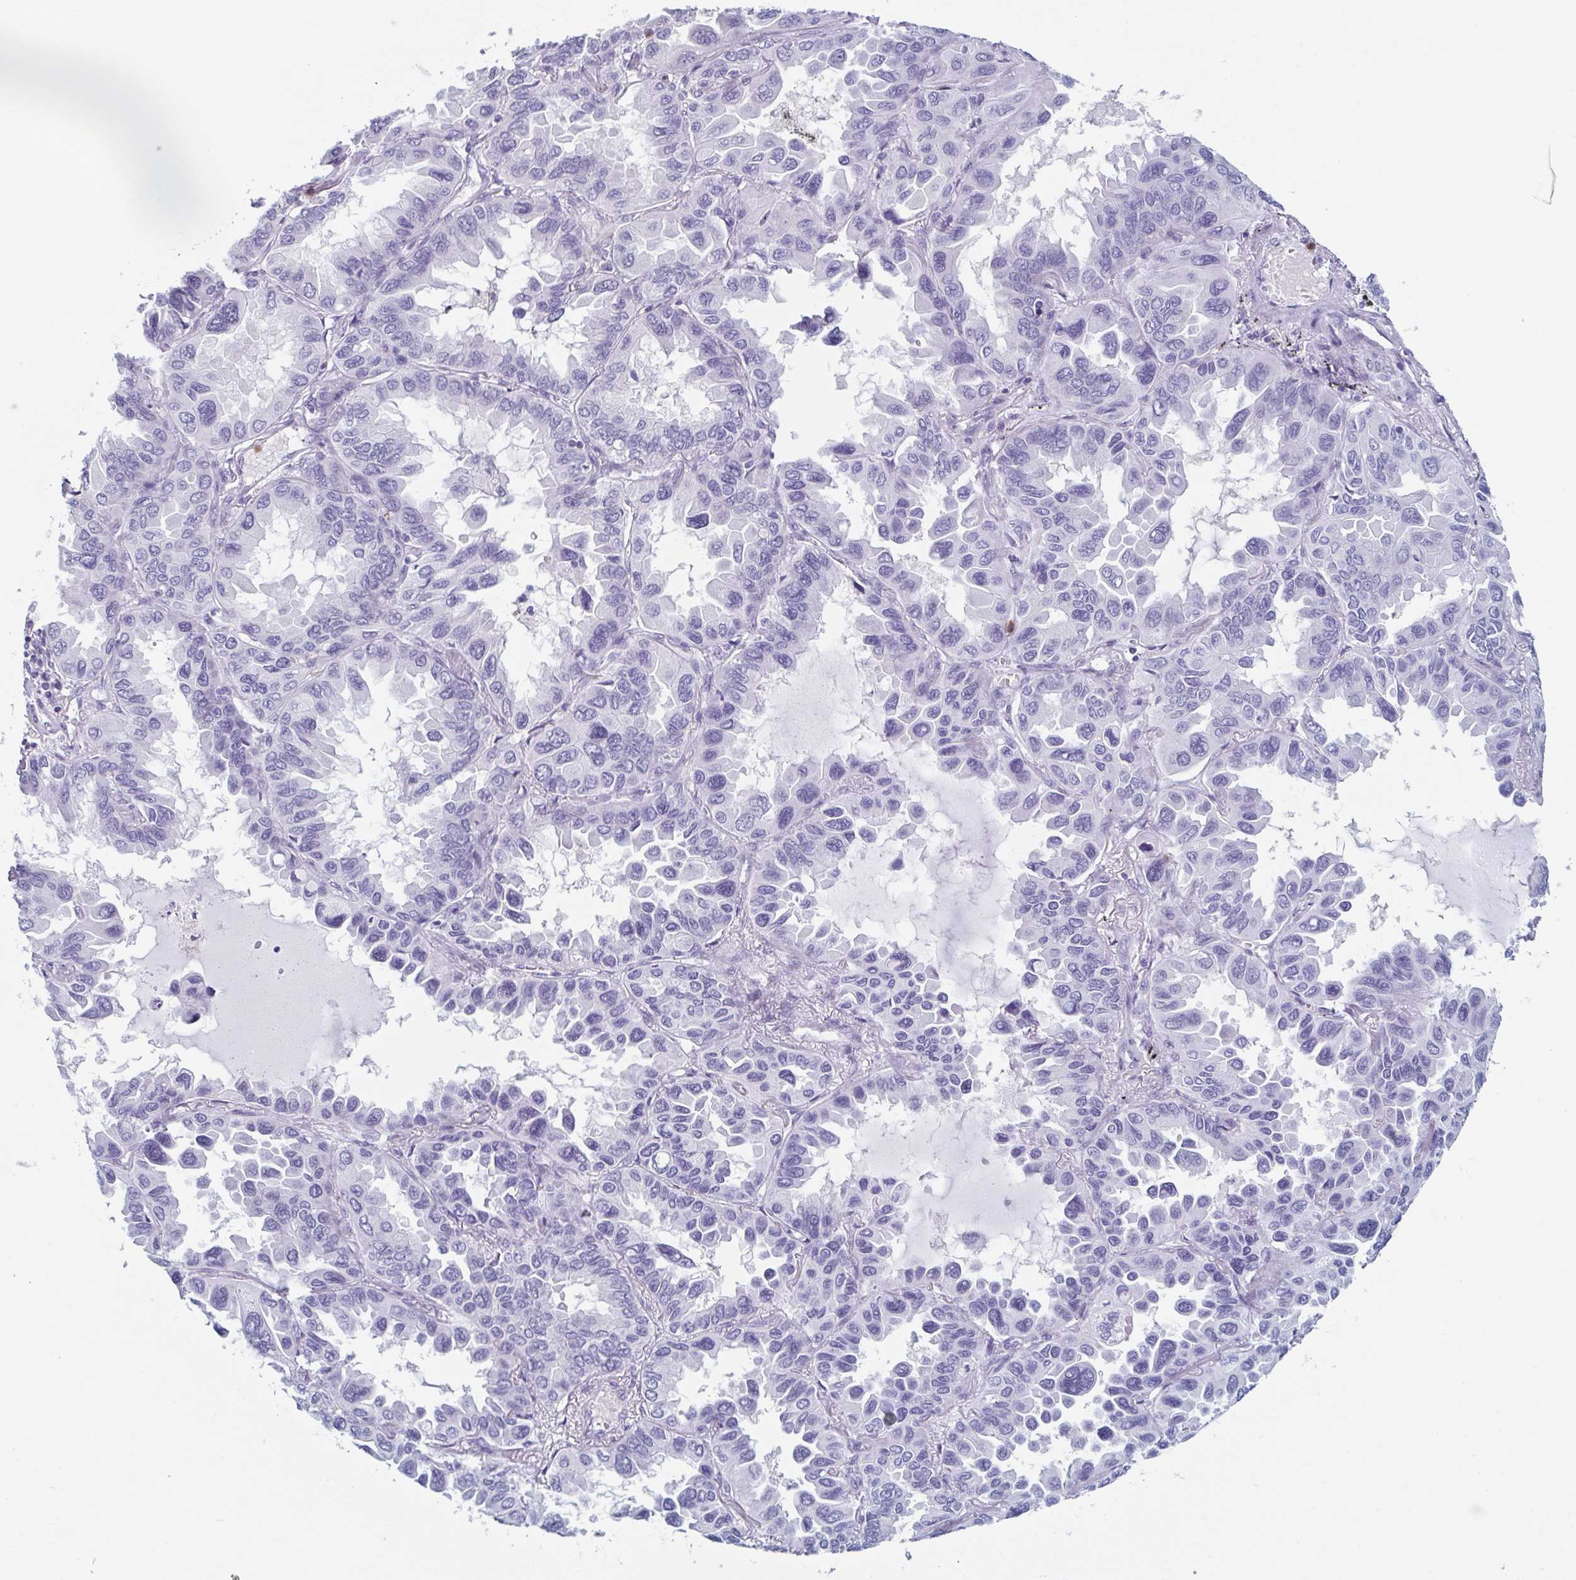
{"staining": {"intensity": "negative", "quantity": "none", "location": "none"}, "tissue": "lung cancer", "cell_type": "Tumor cells", "image_type": "cancer", "snomed": [{"axis": "morphology", "description": "Adenocarcinoma, NOS"}, {"axis": "topography", "description": "Lung"}], "caption": "DAB immunohistochemical staining of human lung cancer (adenocarcinoma) displays no significant staining in tumor cells. The staining was performed using DAB (3,3'-diaminobenzidine) to visualize the protein expression in brown, while the nuclei were stained in blue with hematoxylin (Magnification: 20x).", "gene": "BPI", "patient": {"sex": "male", "age": 64}}